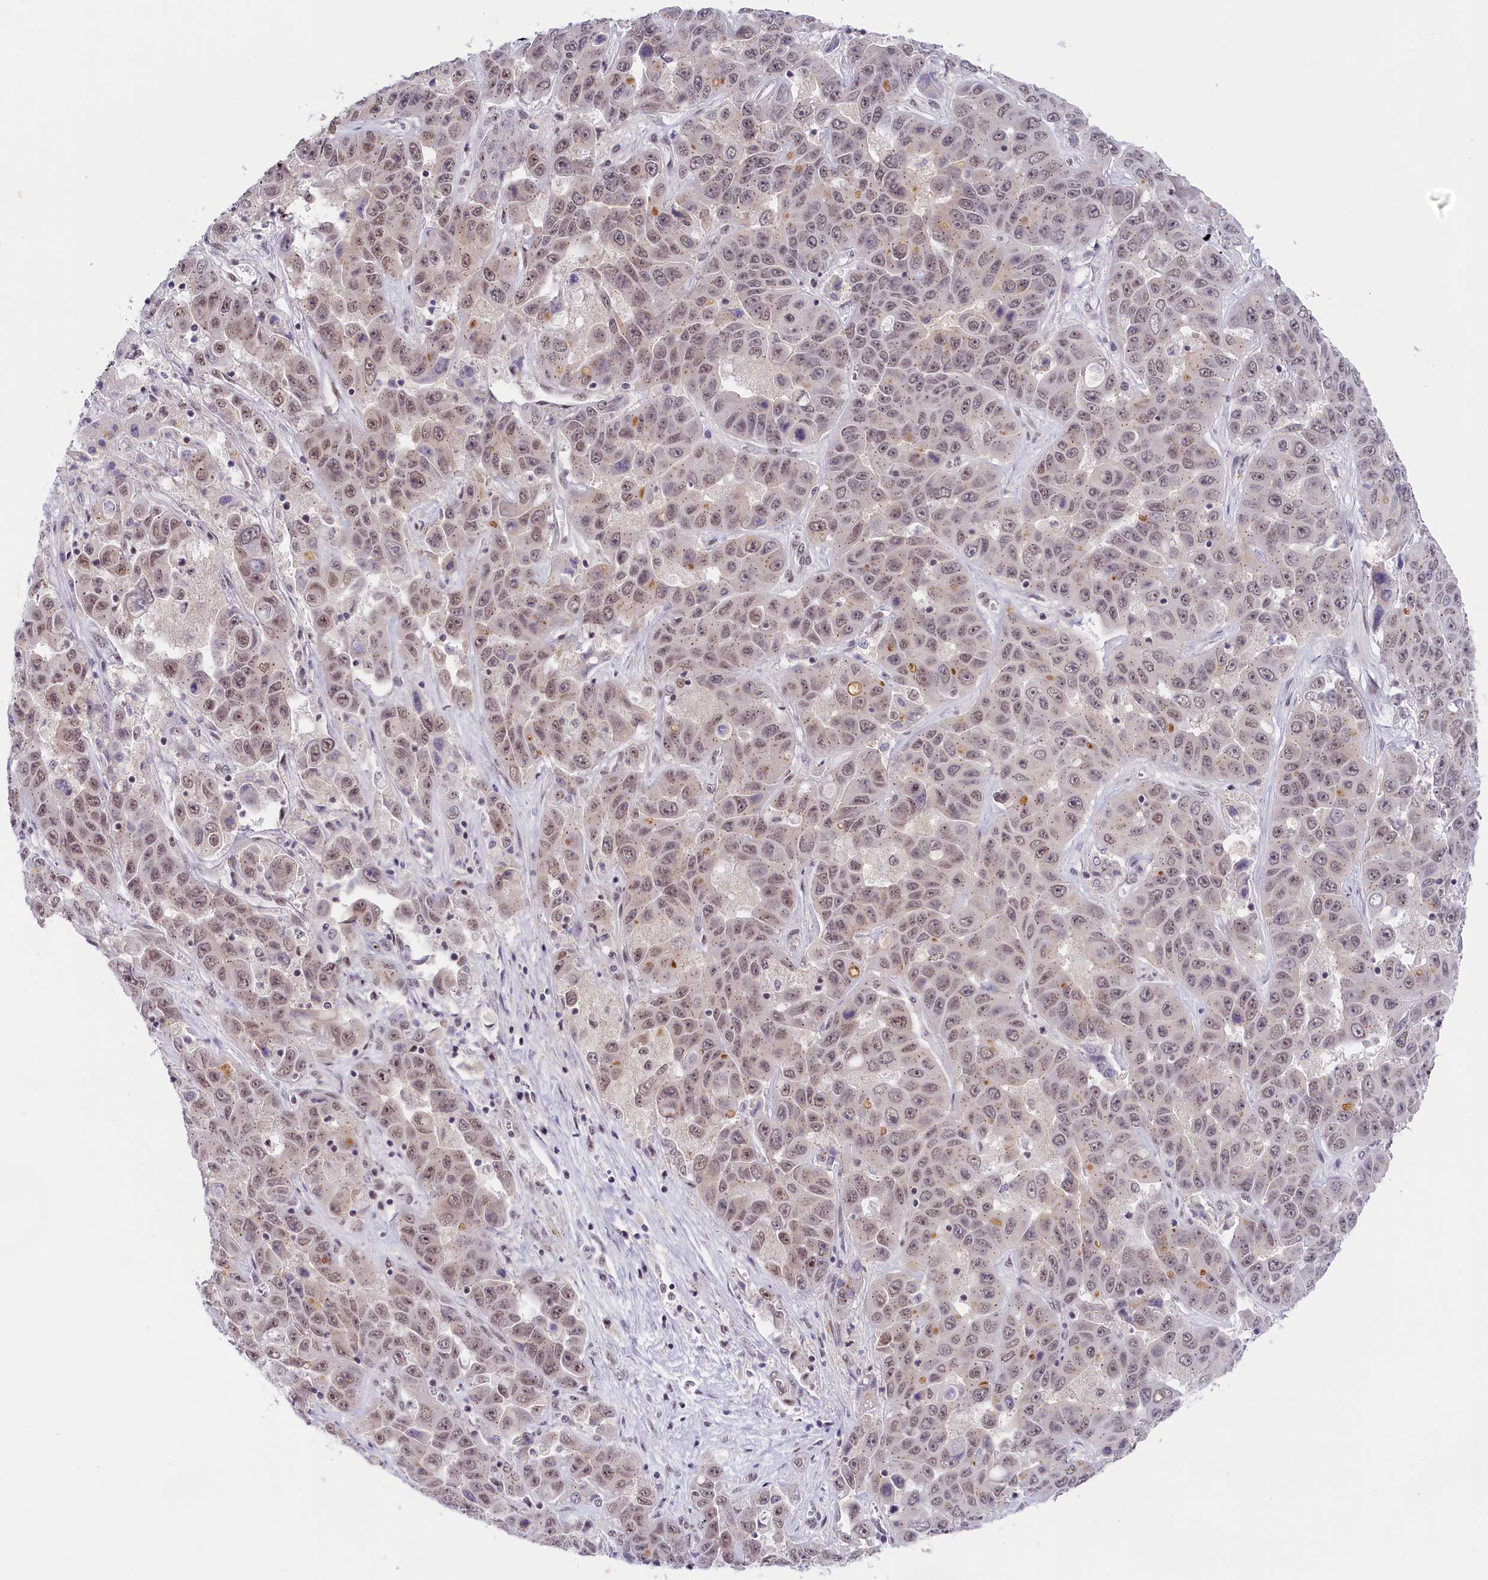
{"staining": {"intensity": "moderate", "quantity": ">75%", "location": "nuclear"}, "tissue": "liver cancer", "cell_type": "Tumor cells", "image_type": "cancer", "snomed": [{"axis": "morphology", "description": "Cholangiocarcinoma"}, {"axis": "topography", "description": "Liver"}], "caption": "Liver cholangiocarcinoma was stained to show a protein in brown. There is medium levels of moderate nuclear staining in about >75% of tumor cells.", "gene": "SEC31B", "patient": {"sex": "female", "age": 52}}